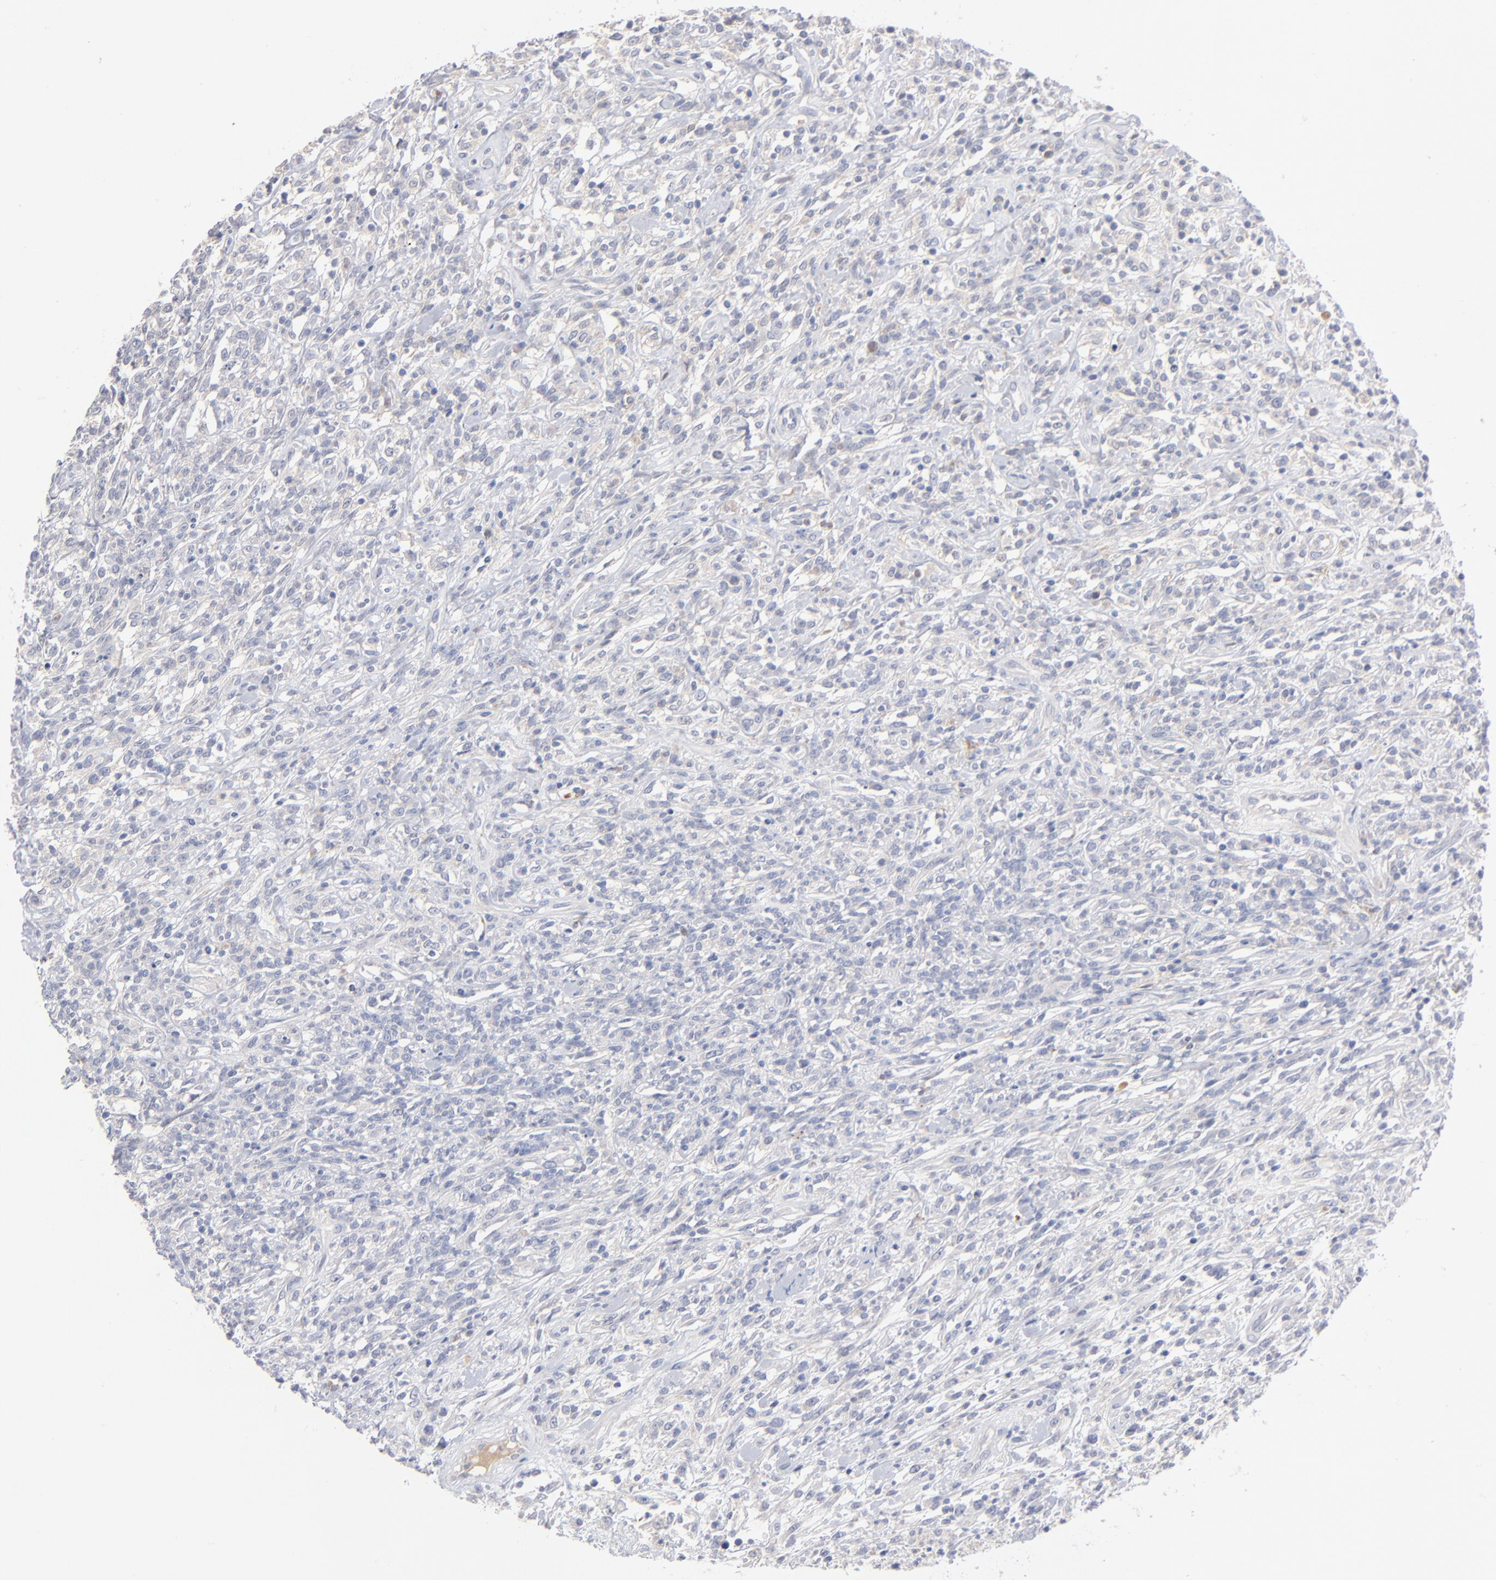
{"staining": {"intensity": "negative", "quantity": "none", "location": "none"}, "tissue": "lymphoma", "cell_type": "Tumor cells", "image_type": "cancer", "snomed": [{"axis": "morphology", "description": "Malignant lymphoma, non-Hodgkin's type, High grade"}, {"axis": "topography", "description": "Lymph node"}], "caption": "This histopathology image is of malignant lymphoma, non-Hodgkin's type (high-grade) stained with IHC to label a protein in brown with the nuclei are counter-stained blue. There is no staining in tumor cells.", "gene": "F12", "patient": {"sex": "female", "age": 73}}